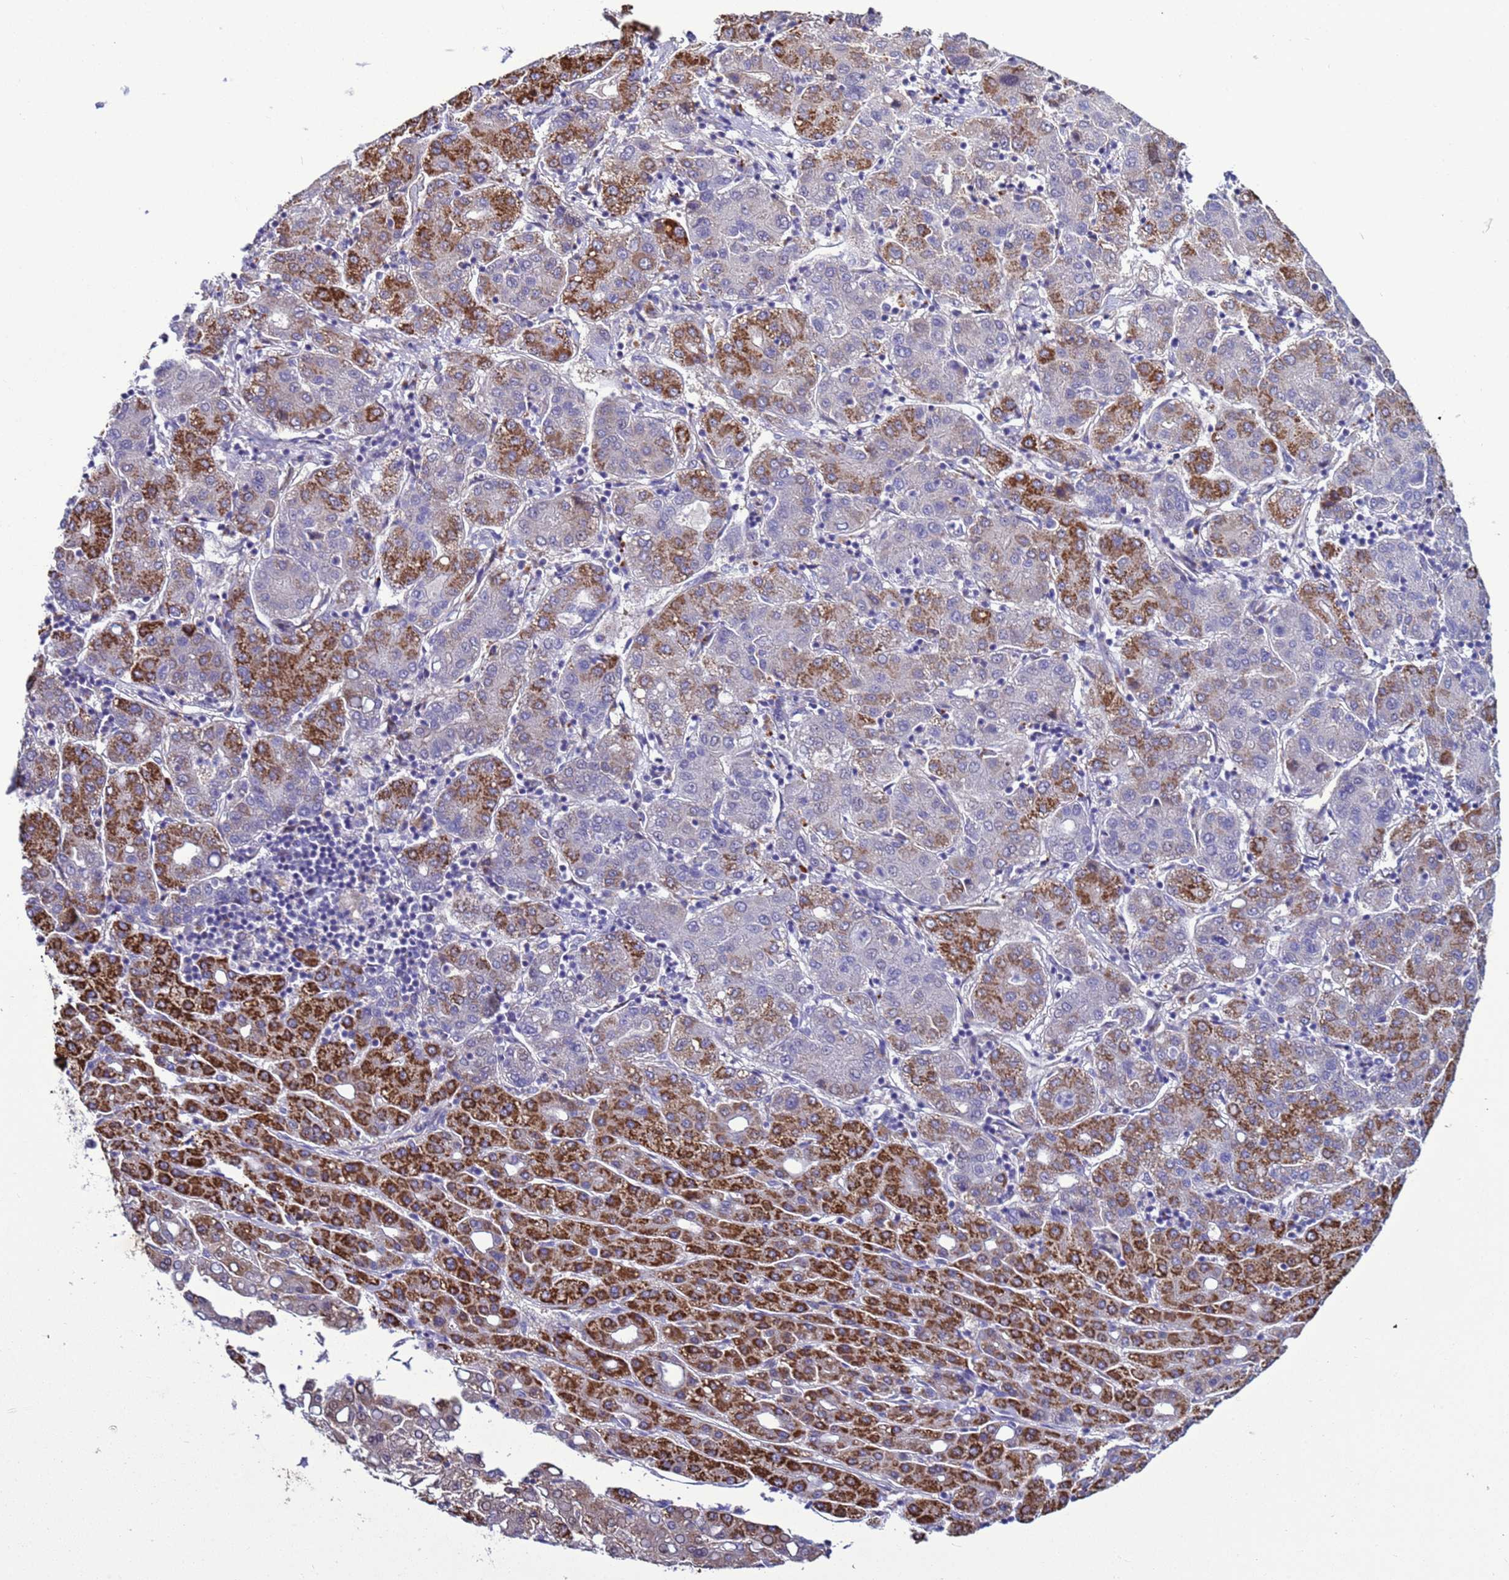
{"staining": {"intensity": "strong", "quantity": "25%-75%", "location": "cytoplasmic/membranous"}, "tissue": "liver cancer", "cell_type": "Tumor cells", "image_type": "cancer", "snomed": [{"axis": "morphology", "description": "Carcinoma, Hepatocellular, NOS"}, {"axis": "topography", "description": "Liver"}], "caption": "This photomicrograph reveals IHC staining of human hepatocellular carcinoma (liver), with high strong cytoplasmic/membranous expression in approximately 25%-75% of tumor cells.", "gene": "NAT2", "patient": {"sex": "male", "age": 65}}